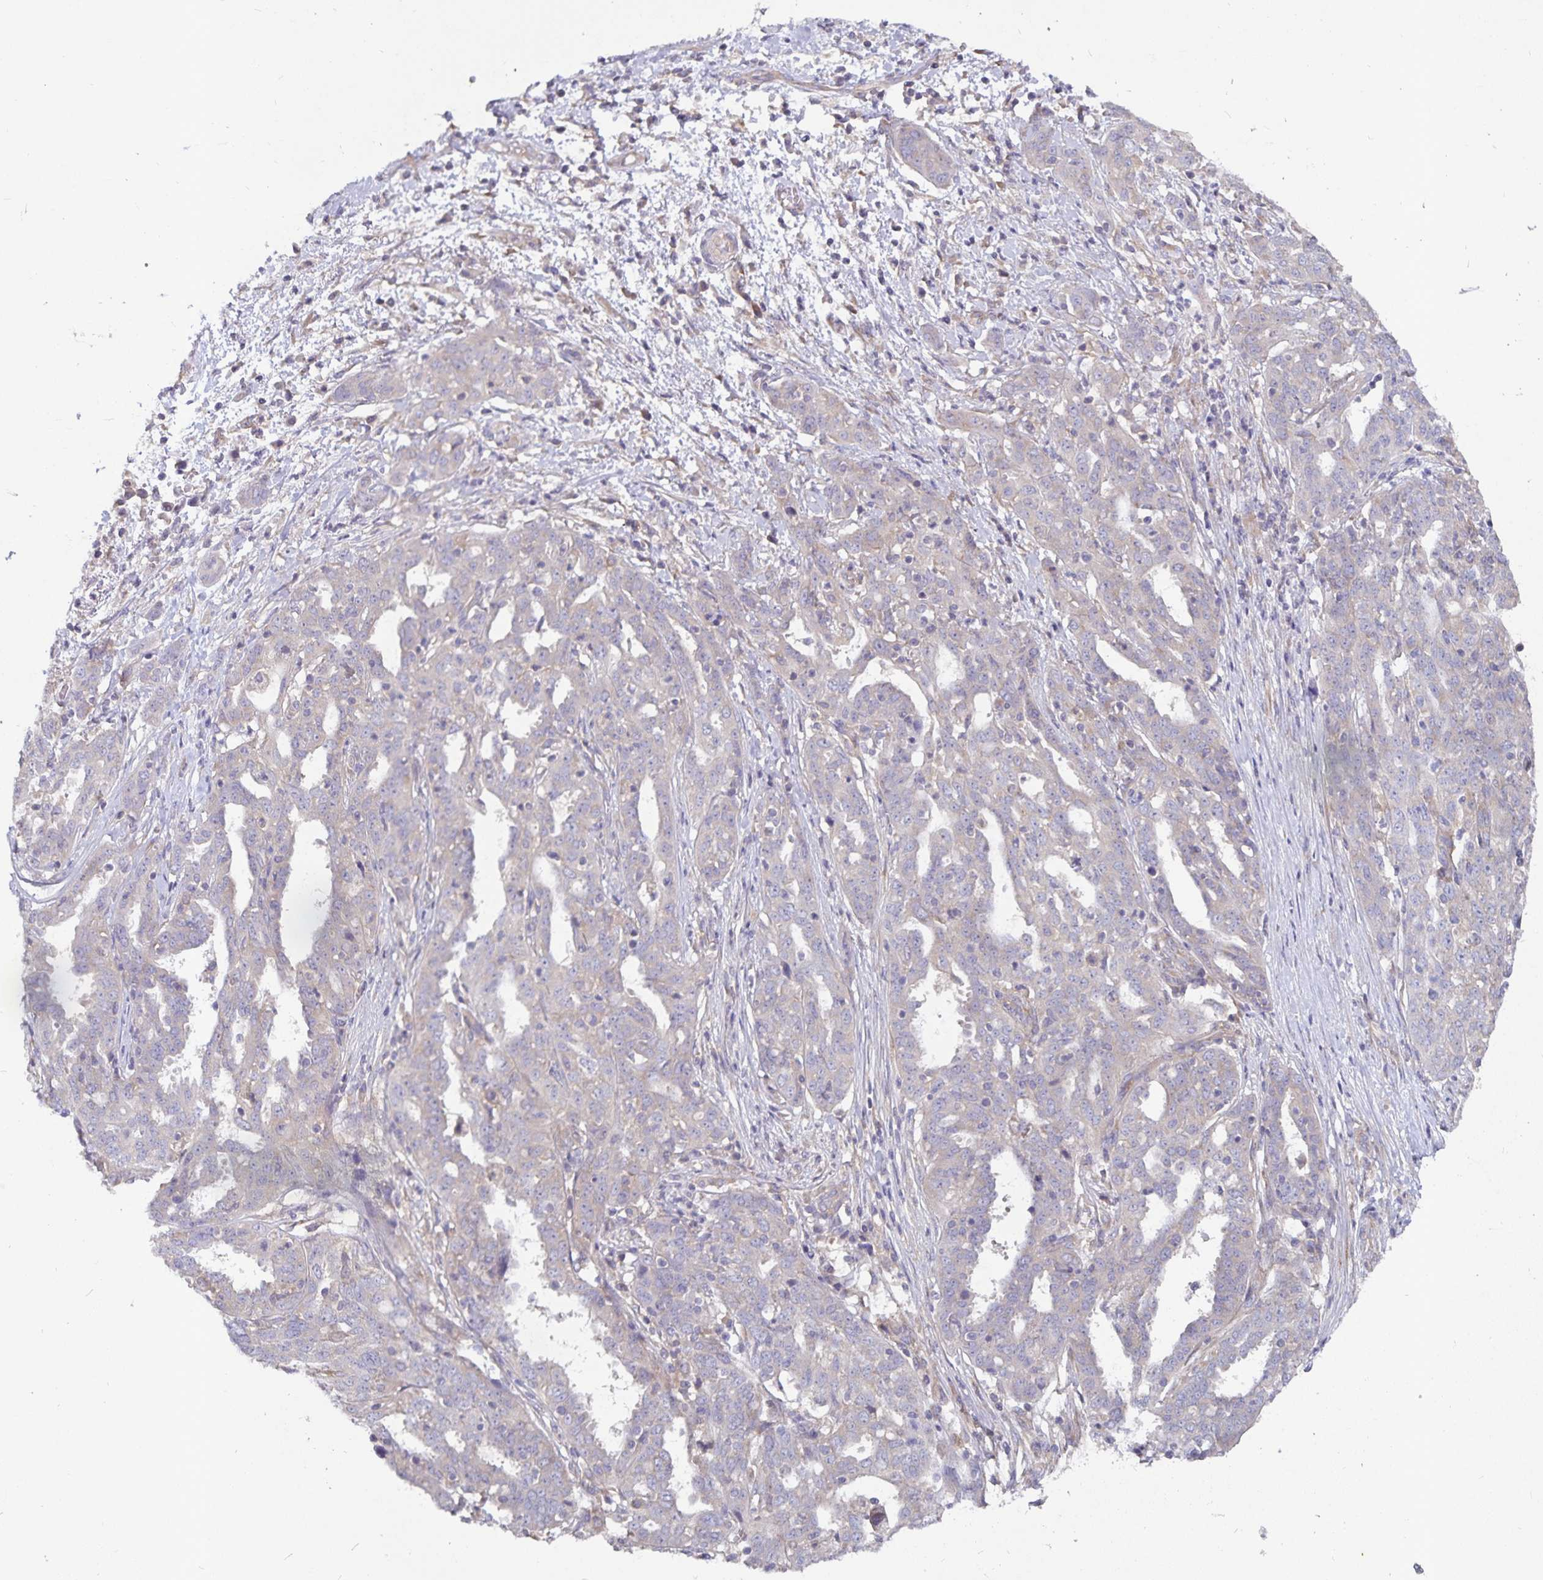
{"staining": {"intensity": "negative", "quantity": "none", "location": "none"}, "tissue": "ovarian cancer", "cell_type": "Tumor cells", "image_type": "cancer", "snomed": [{"axis": "morphology", "description": "Cystadenocarcinoma, serous, NOS"}, {"axis": "topography", "description": "Ovary"}], "caption": "Ovarian serous cystadenocarcinoma was stained to show a protein in brown. There is no significant expression in tumor cells.", "gene": "FAM120A", "patient": {"sex": "female", "age": 67}}